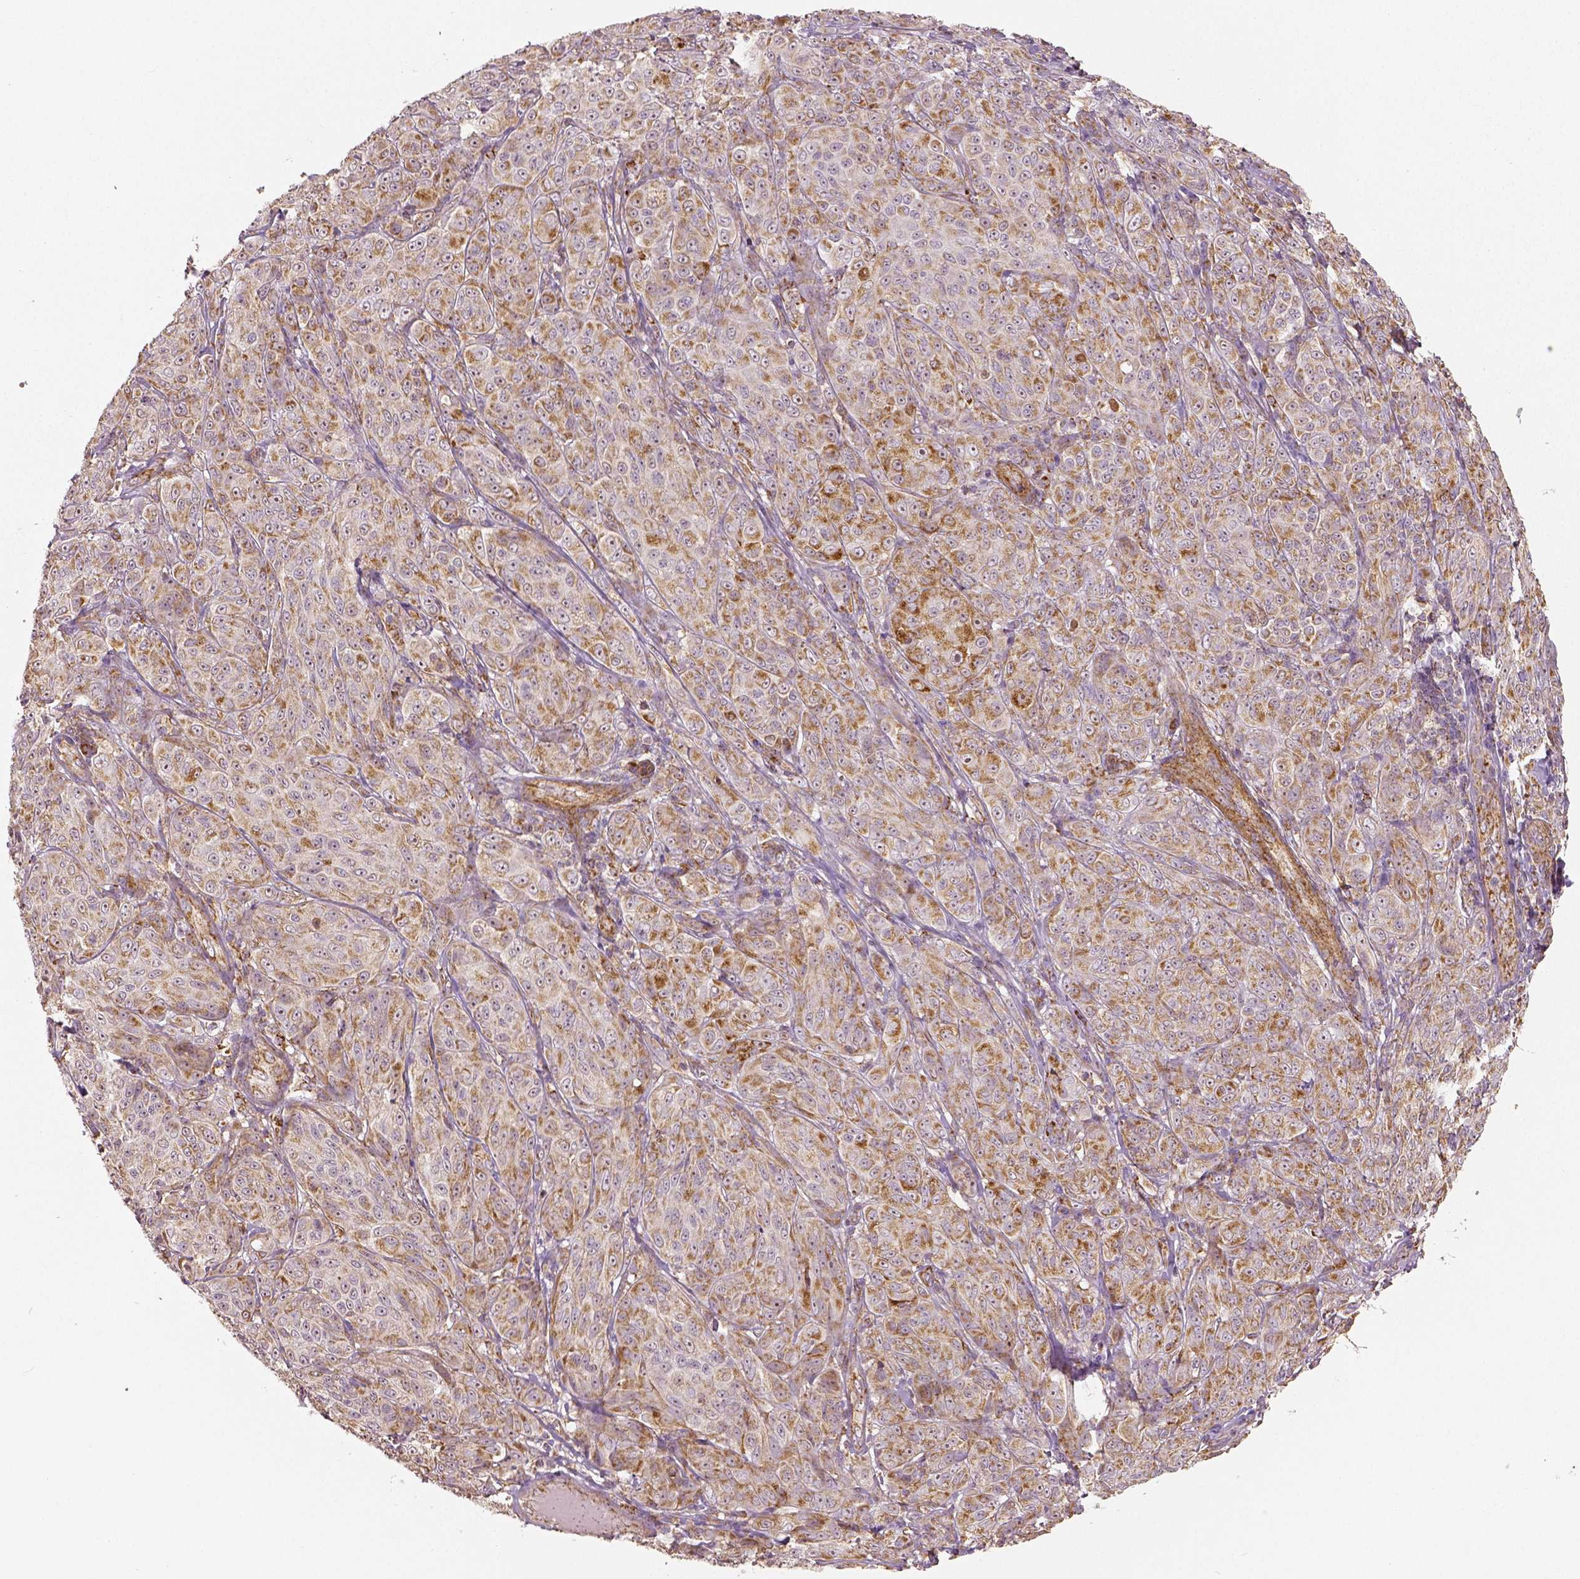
{"staining": {"intensity": "moderate", "quantity": ">75%", "location": "cytoplasmic/membranous"}, "tissue": "melanoma", "cell_type": "Tumor cells", "image_type": "cancer", "snomed": [{"axis": "morphology", "description": "Malignant melanoma, NOS"}, {"axis": "topography", "description": "Skin"}], "caption": "DAB immunohistochemical staining of malignant melanoma reveals moderate cytoplasmic/membranous protein expression in approximately >75% of tumor cells. (DAB (3,3'-diaminobenzidine) IHC, brown staining for protein, blue staining for nuclei).", "gene": "PGAM5", "patient": {"sex": "male", "age": 89}}